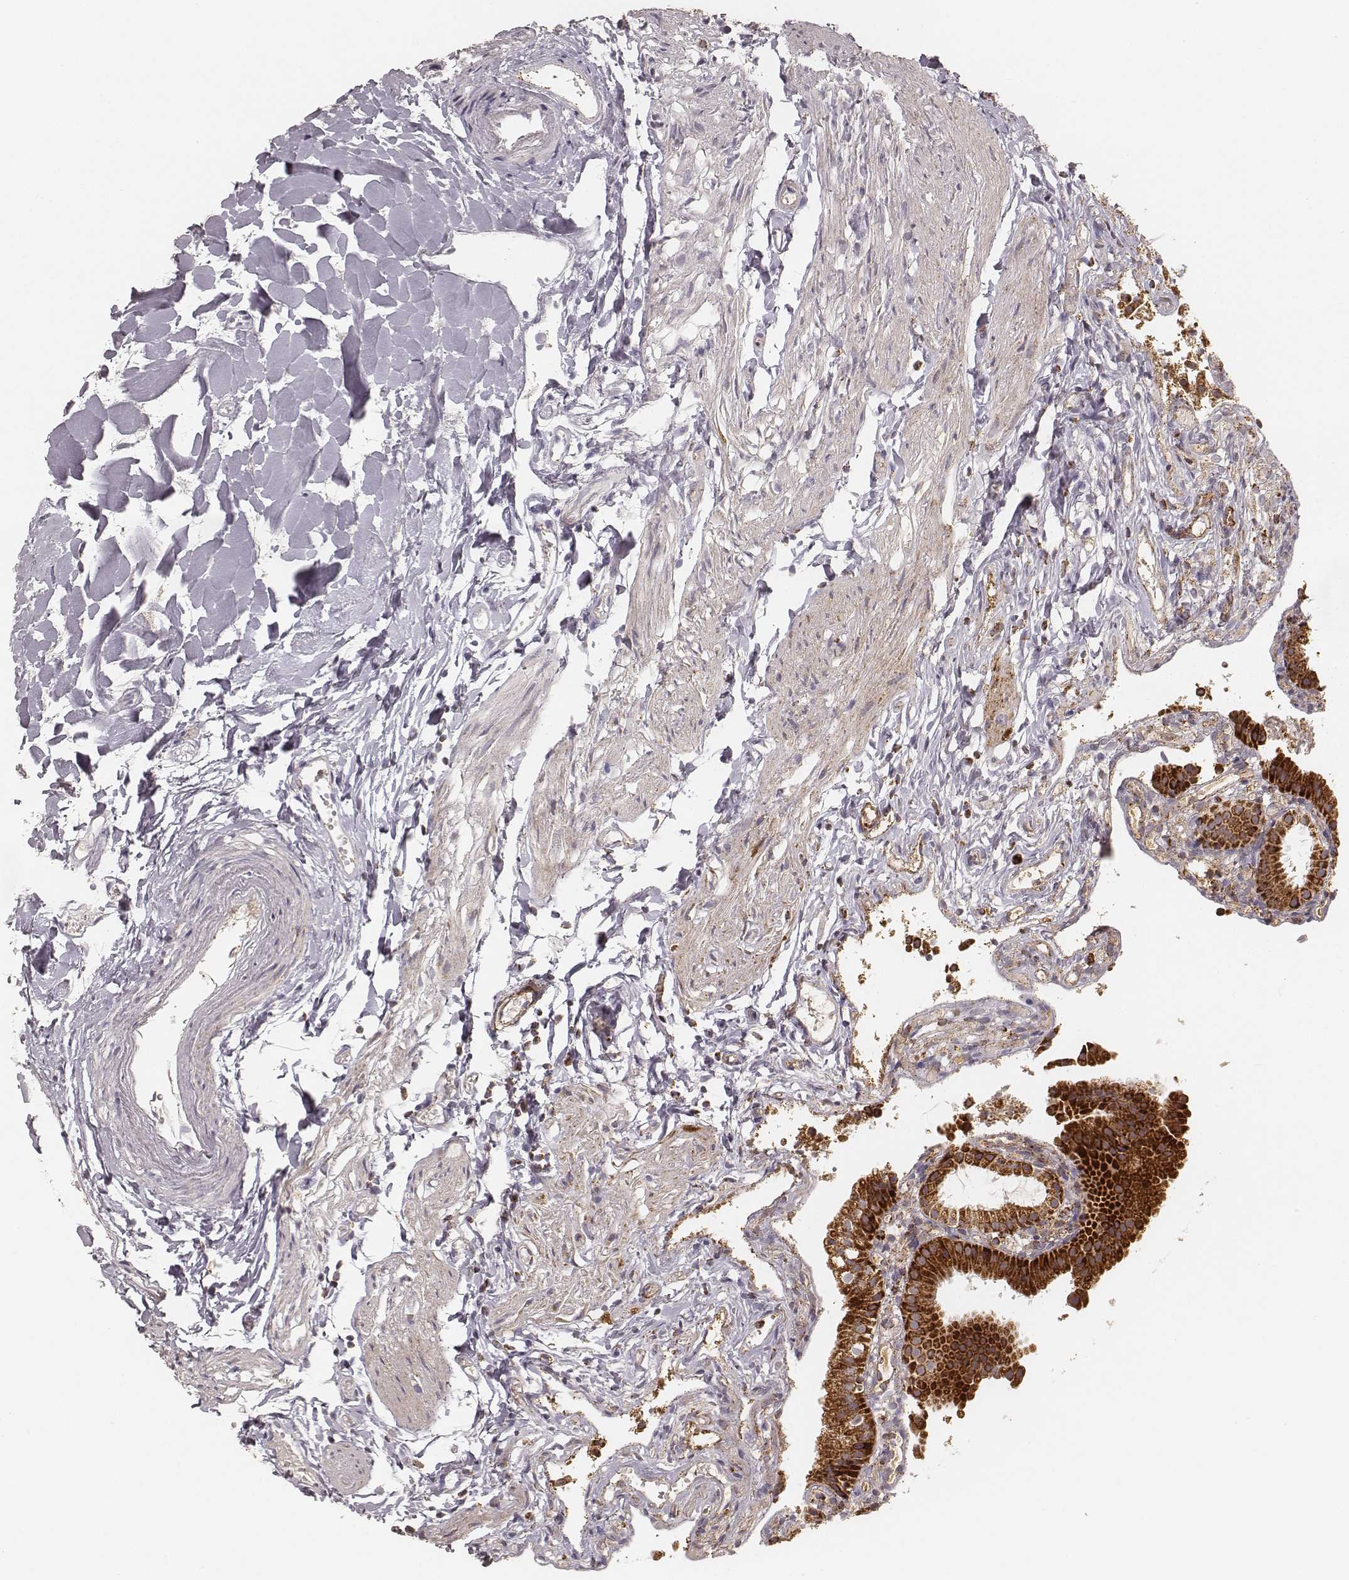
{"staining": {"intensity": "strong", "quantity": ">75%", "location": "cytoplasmic/membranous"}, "tissue": "gallbladder", "cell_type": "Glandular cells", "image_type": "normal", "snomed": [{"axis": "morphology", "description": "Normal tissue, NOS"}, {"axis": "topography", "description": "Gallbladder"}], "caption": "Gallbladder stained for a protein demonstrates strong cytoplasmic/membranous positivity in glandular cells. (Stains: DAB in brown, nuclei in blue, Microscopy: brightfield microscopy at high magnification).", "gene": "CS", "patient": {"sex": "female", "age": 47}}